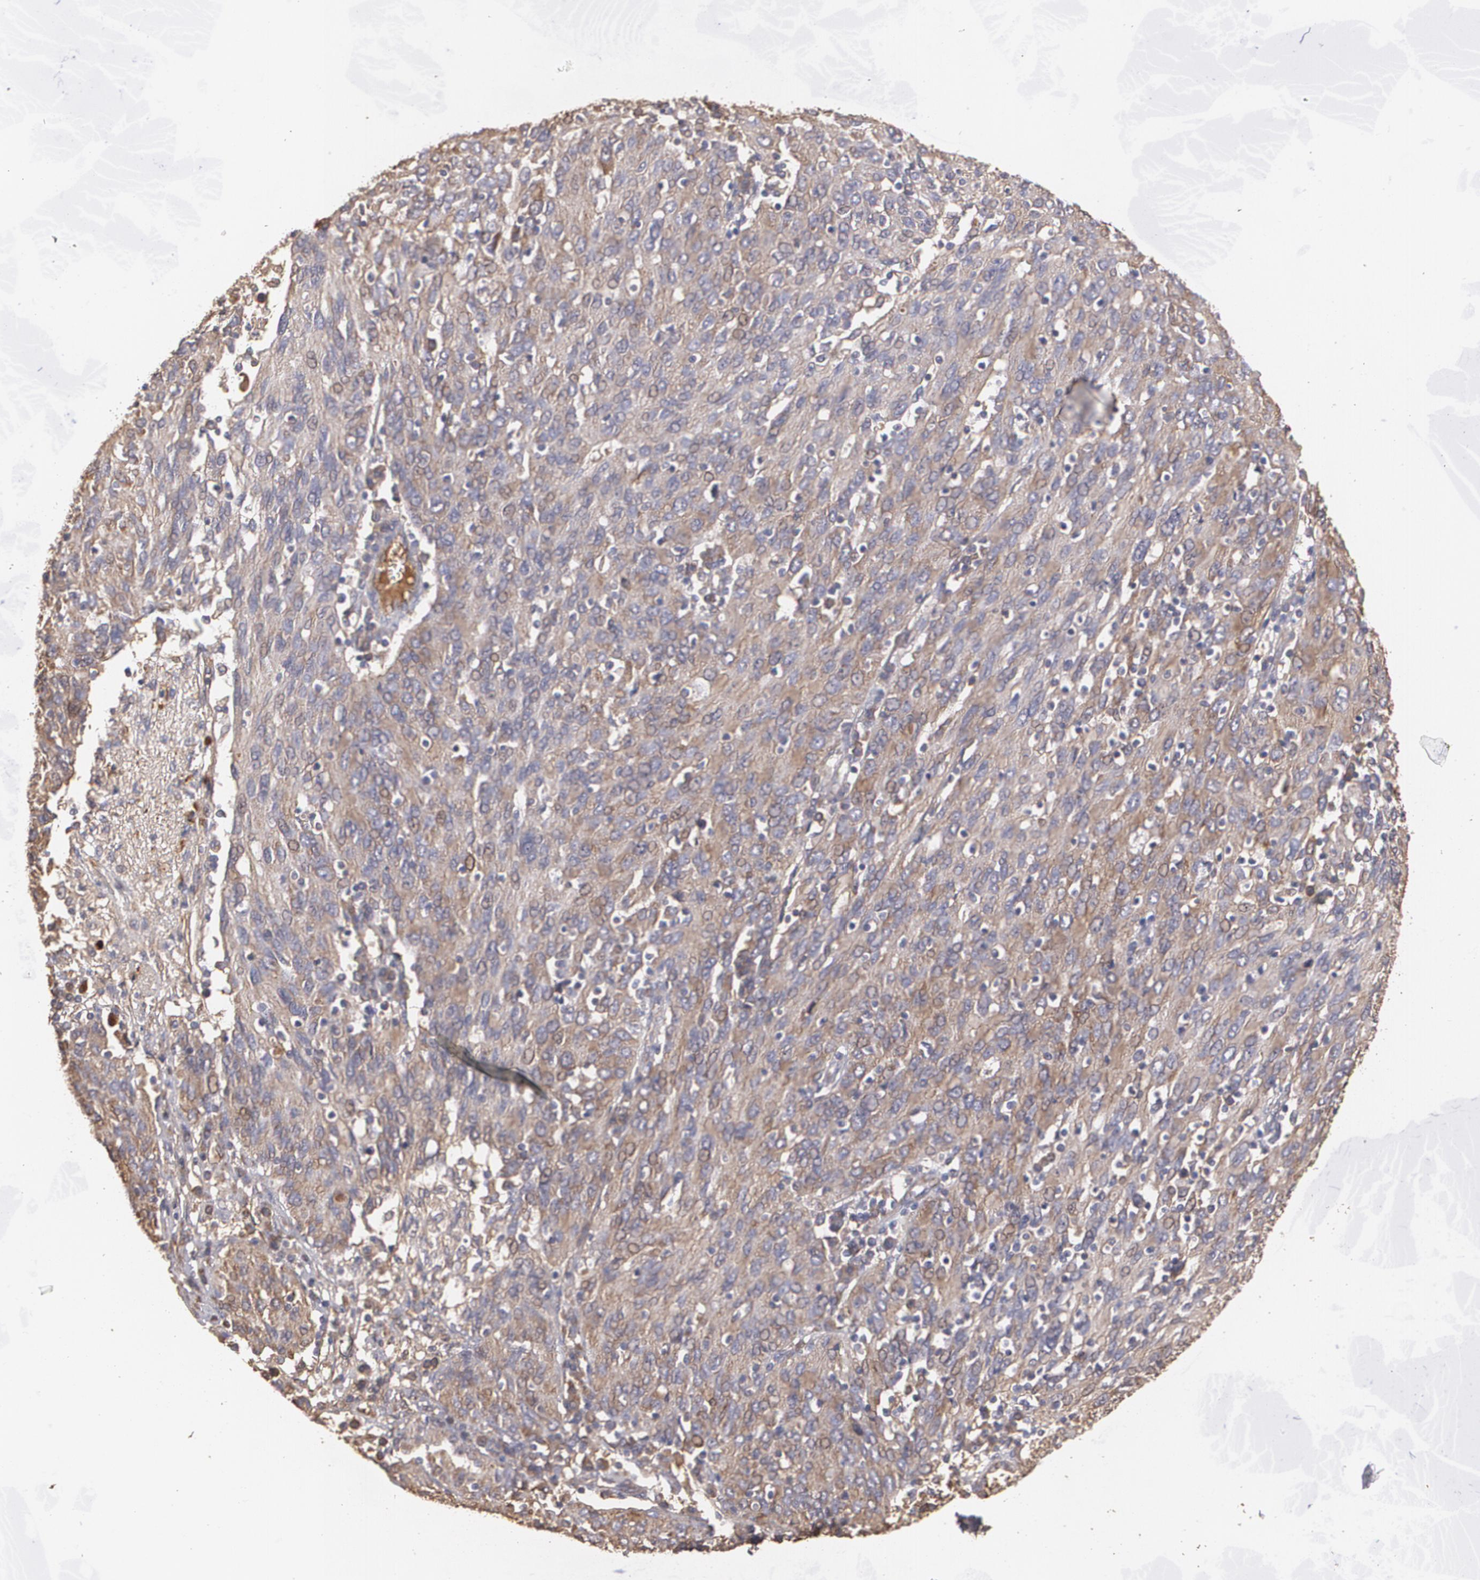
{"staining": {"intensity": "weak", "quantity": ">75%", "location": "cytoplasmic/membranous"}, "tissue": "ovarian cancer", "cell_type": "Tumor cells", "image_type": "cancer", "snomed": [{"axis": "morphology", "description": "Carcinoma, endometroid"}, {"axis": "topography", "description": "Ovary"}], "caption": "Immunohistochemistry image of ovarian cancer stained for a protein (brown), which demonstrates low levels of weak cytoplasmic/membranous positivity in about >75% of tumor cells.", "gene": "PON1", "patient": {"sex": "female", "age": 50}}